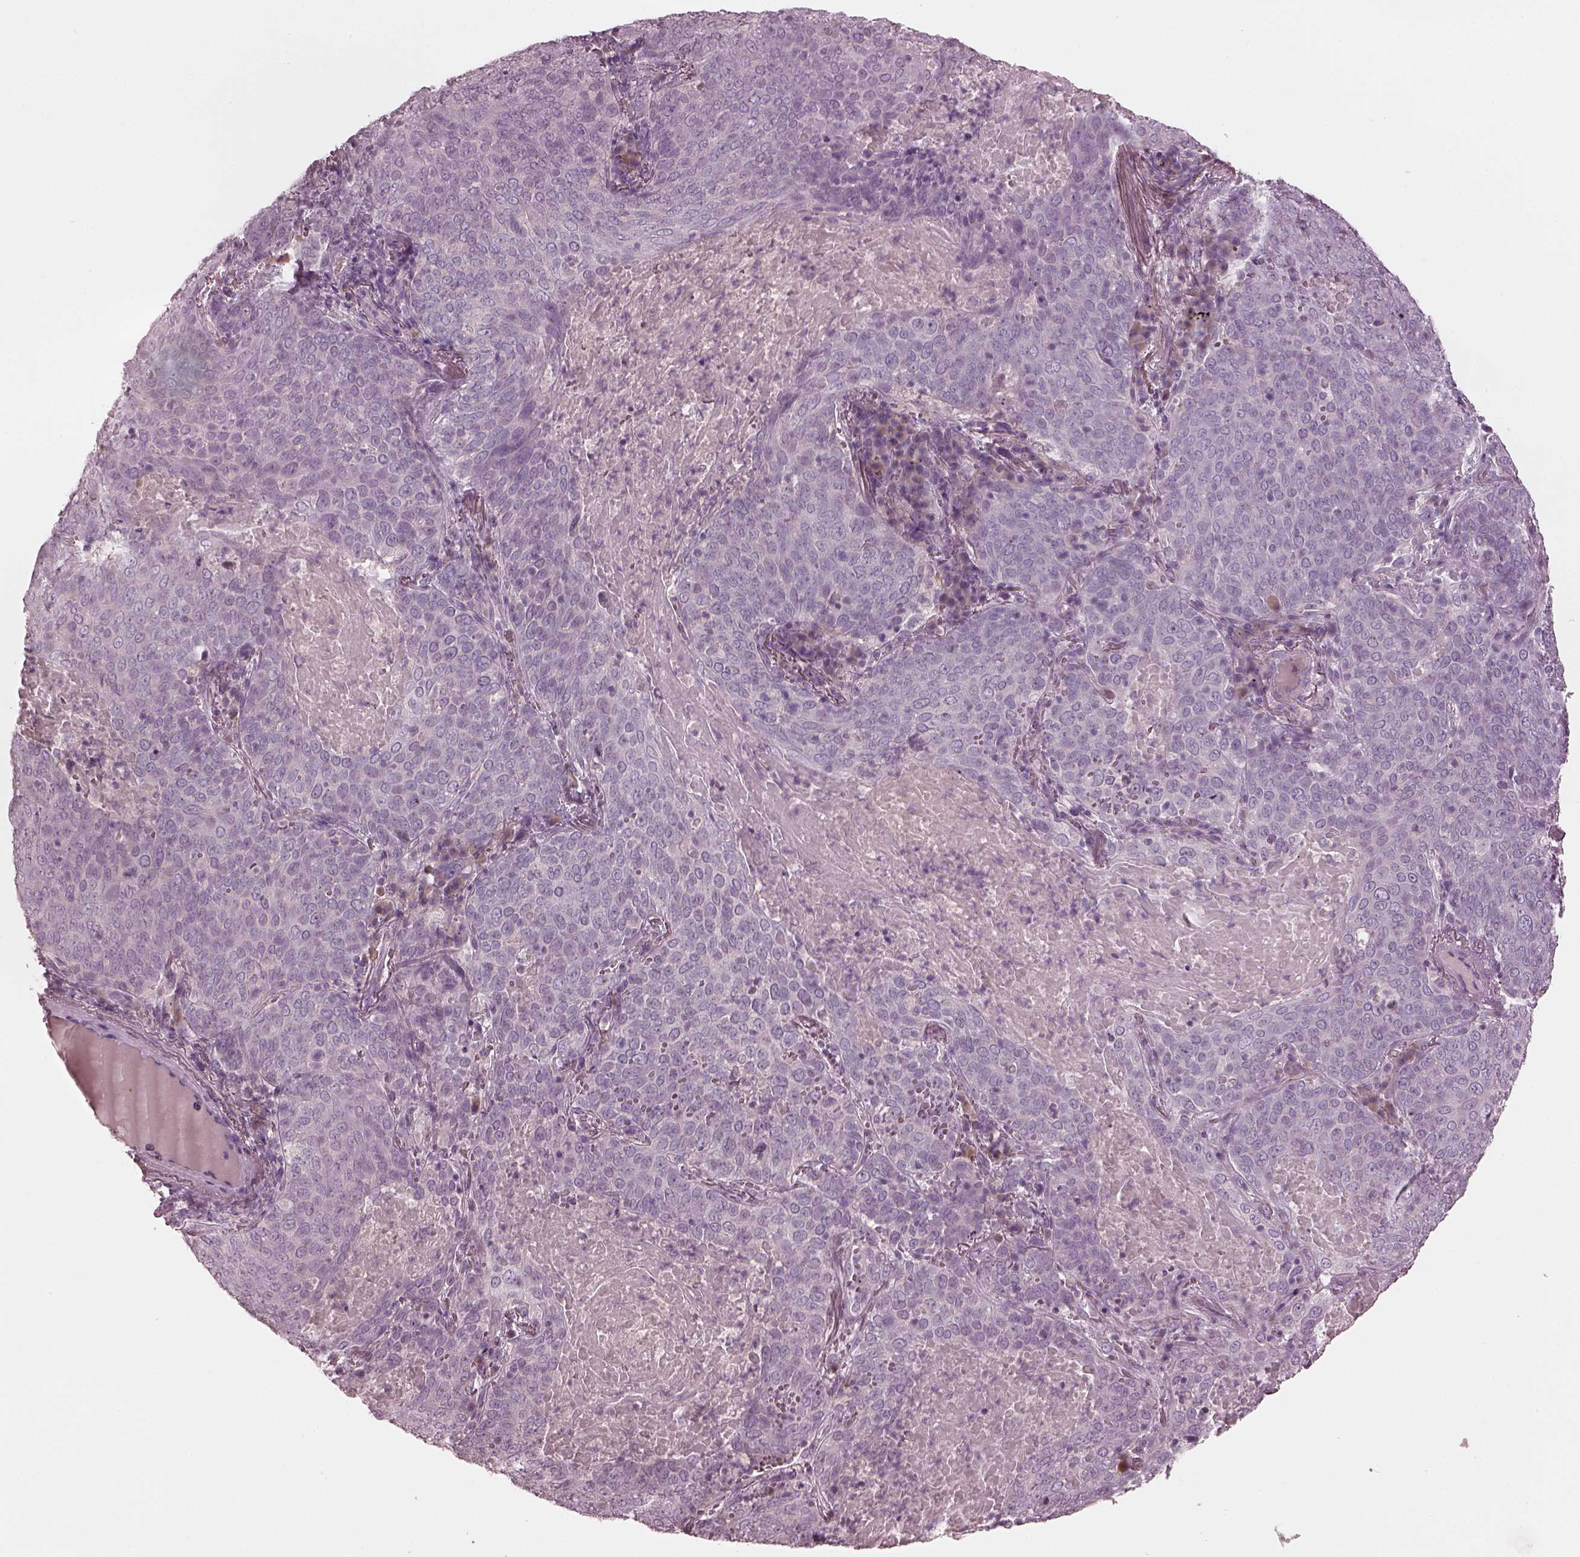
{"staining": {"intensity": "negative", "quantity": "none", "location": "none"}, "tissue": "lung cancer", "cell_type": "Tumor cells", "image_type": "cancer", "snomed": [{"axis": "morphology", "description": "Squamous cell carcinoma, NOS"}, {"axis": "topography", "description": "Lung"}], "caption": "There is no significant staining in tumor cells of lung cancer (squamous cell carcinoma).", "gene": "MIA", "patient": {"sex": "male", "age": 82}}